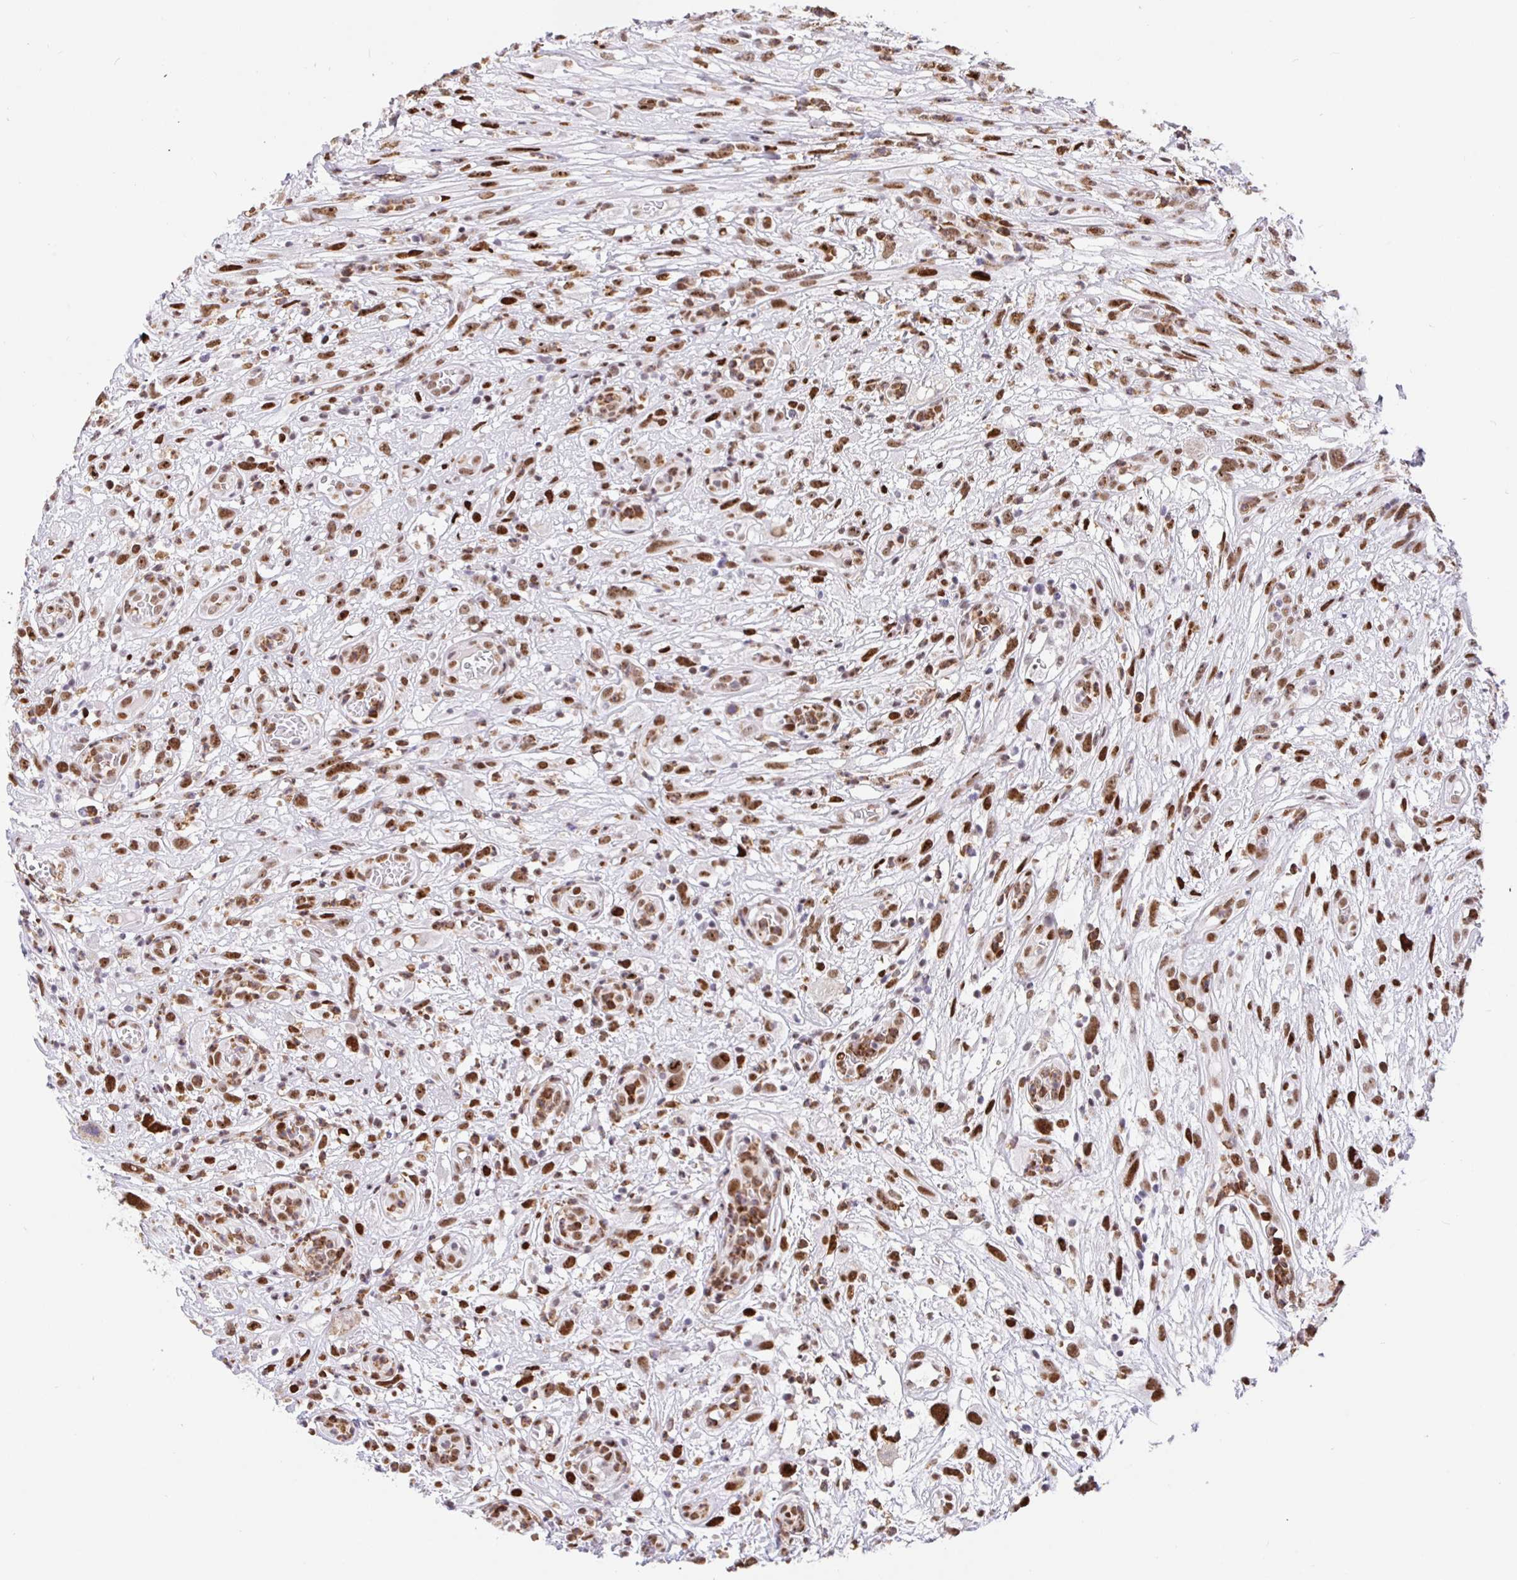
{"staining": {"intensity": "moderate", "quantity": ">75%", "location": "nuclear"}, "tissue": "head and neck cancer", "cell_type": "Tumor cells", "image_type": "cancer", "snomed": [{"axis": "morphology", "description": "Squamous cell carcinoma, NOS"}, {"axis": "topography", "description": "Head-Neck"}], "caption": "Protein staining shows moderate nuclear expression in approximately >75% of tumor cells in head and neck squamous cell carcinoma.", "gene": "SETD5", "patient": {"sex": "male", "age": 65}}